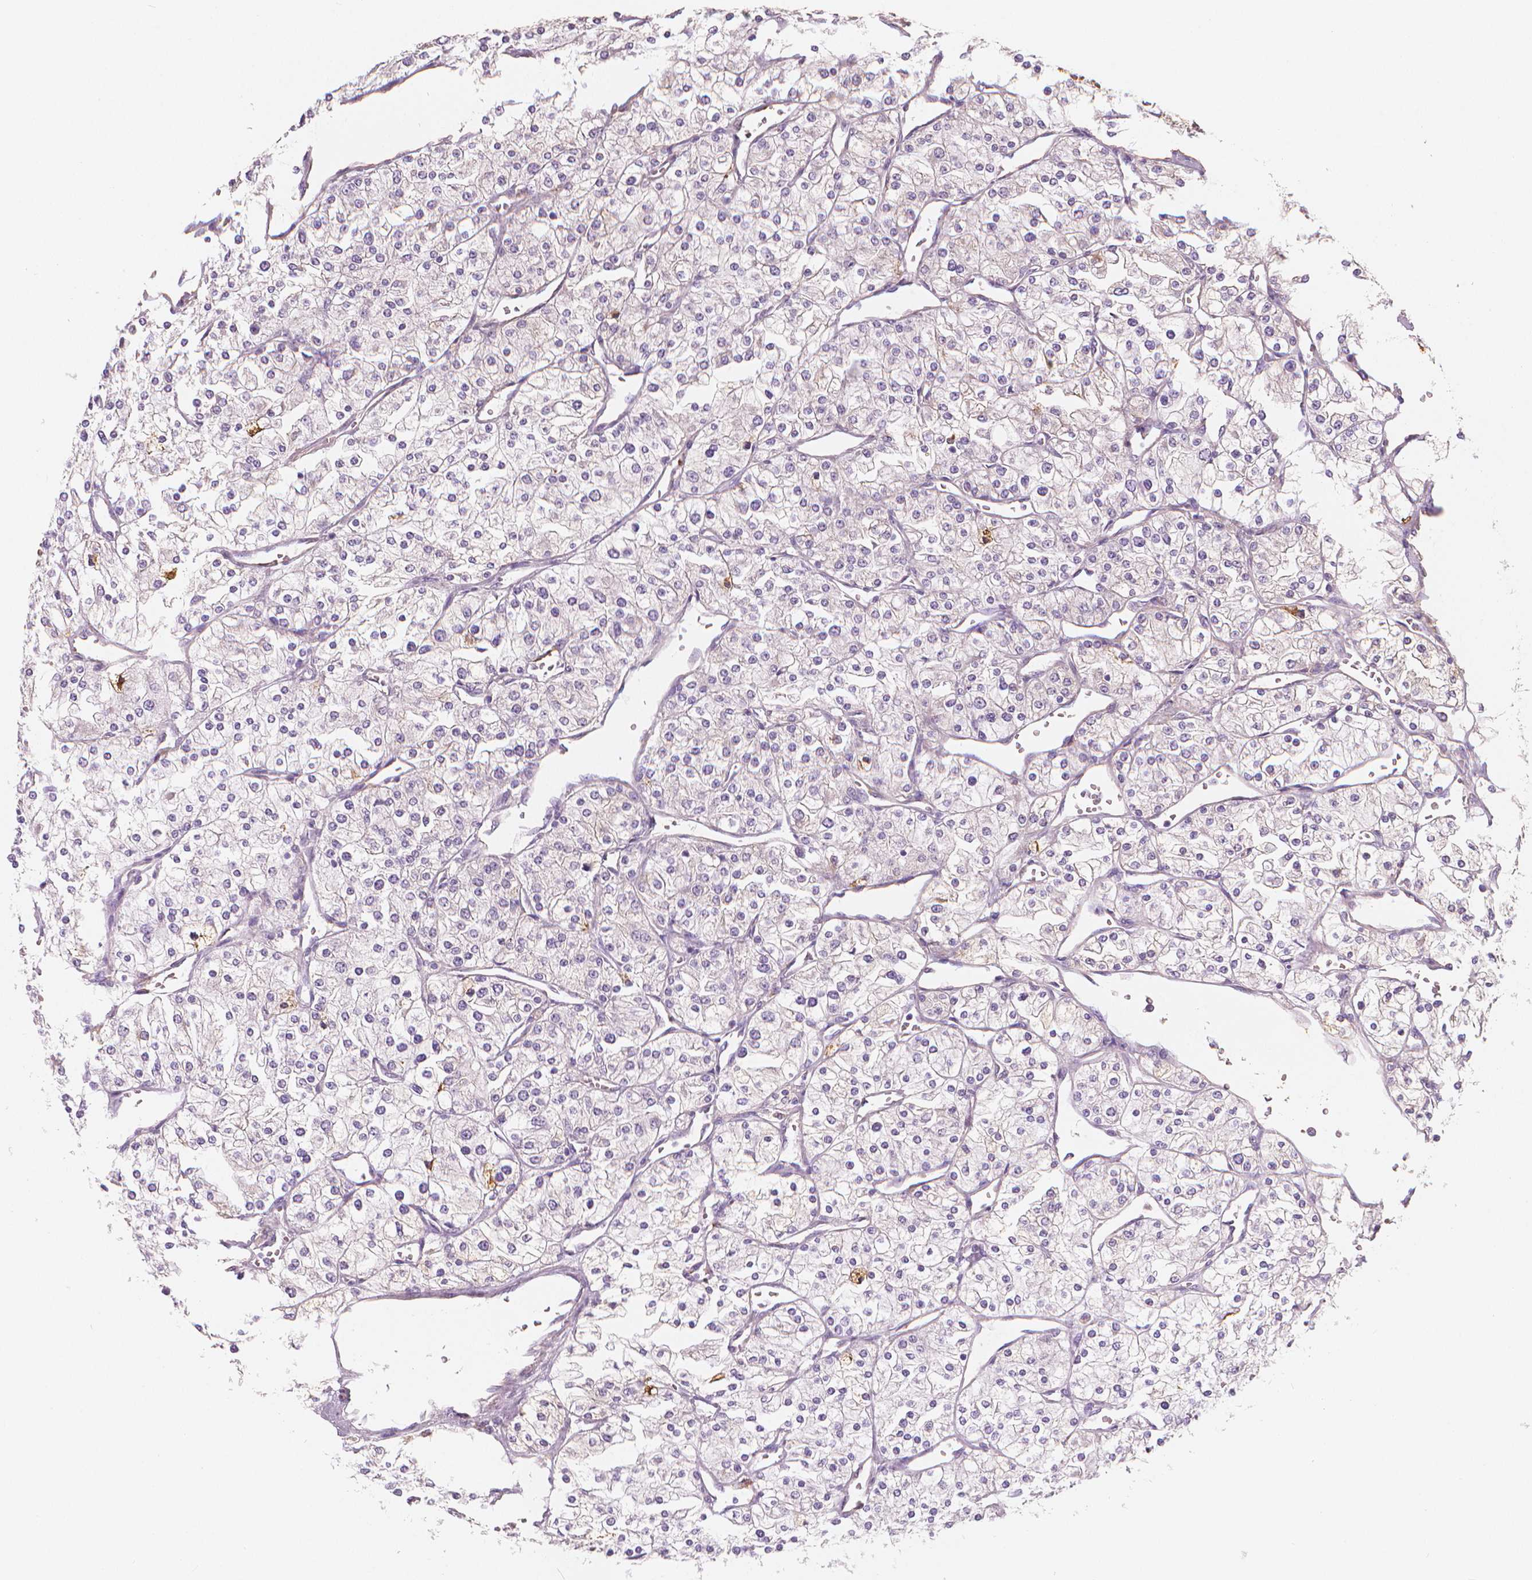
{"staining": {"intensity": "negative", "quantity": "none", "location": "none"}, "tissue": "renal cancer", "cell_type": "Tumor cells", "image_type": "cancer", "snomed": [{"axis": "morphology", "description": "Adenocarcinoma, NOS"}, {"axis": "topography", "description": "Kidney"}], "caption": "Immunohistochemistry photomicrograph of renal cancer (adenocarcinoma) stained for a protein (brown), which demonstrates no staining in tumor cells.", "gene": "APOA4", "patient": {"sex": "male", "age": 80}}